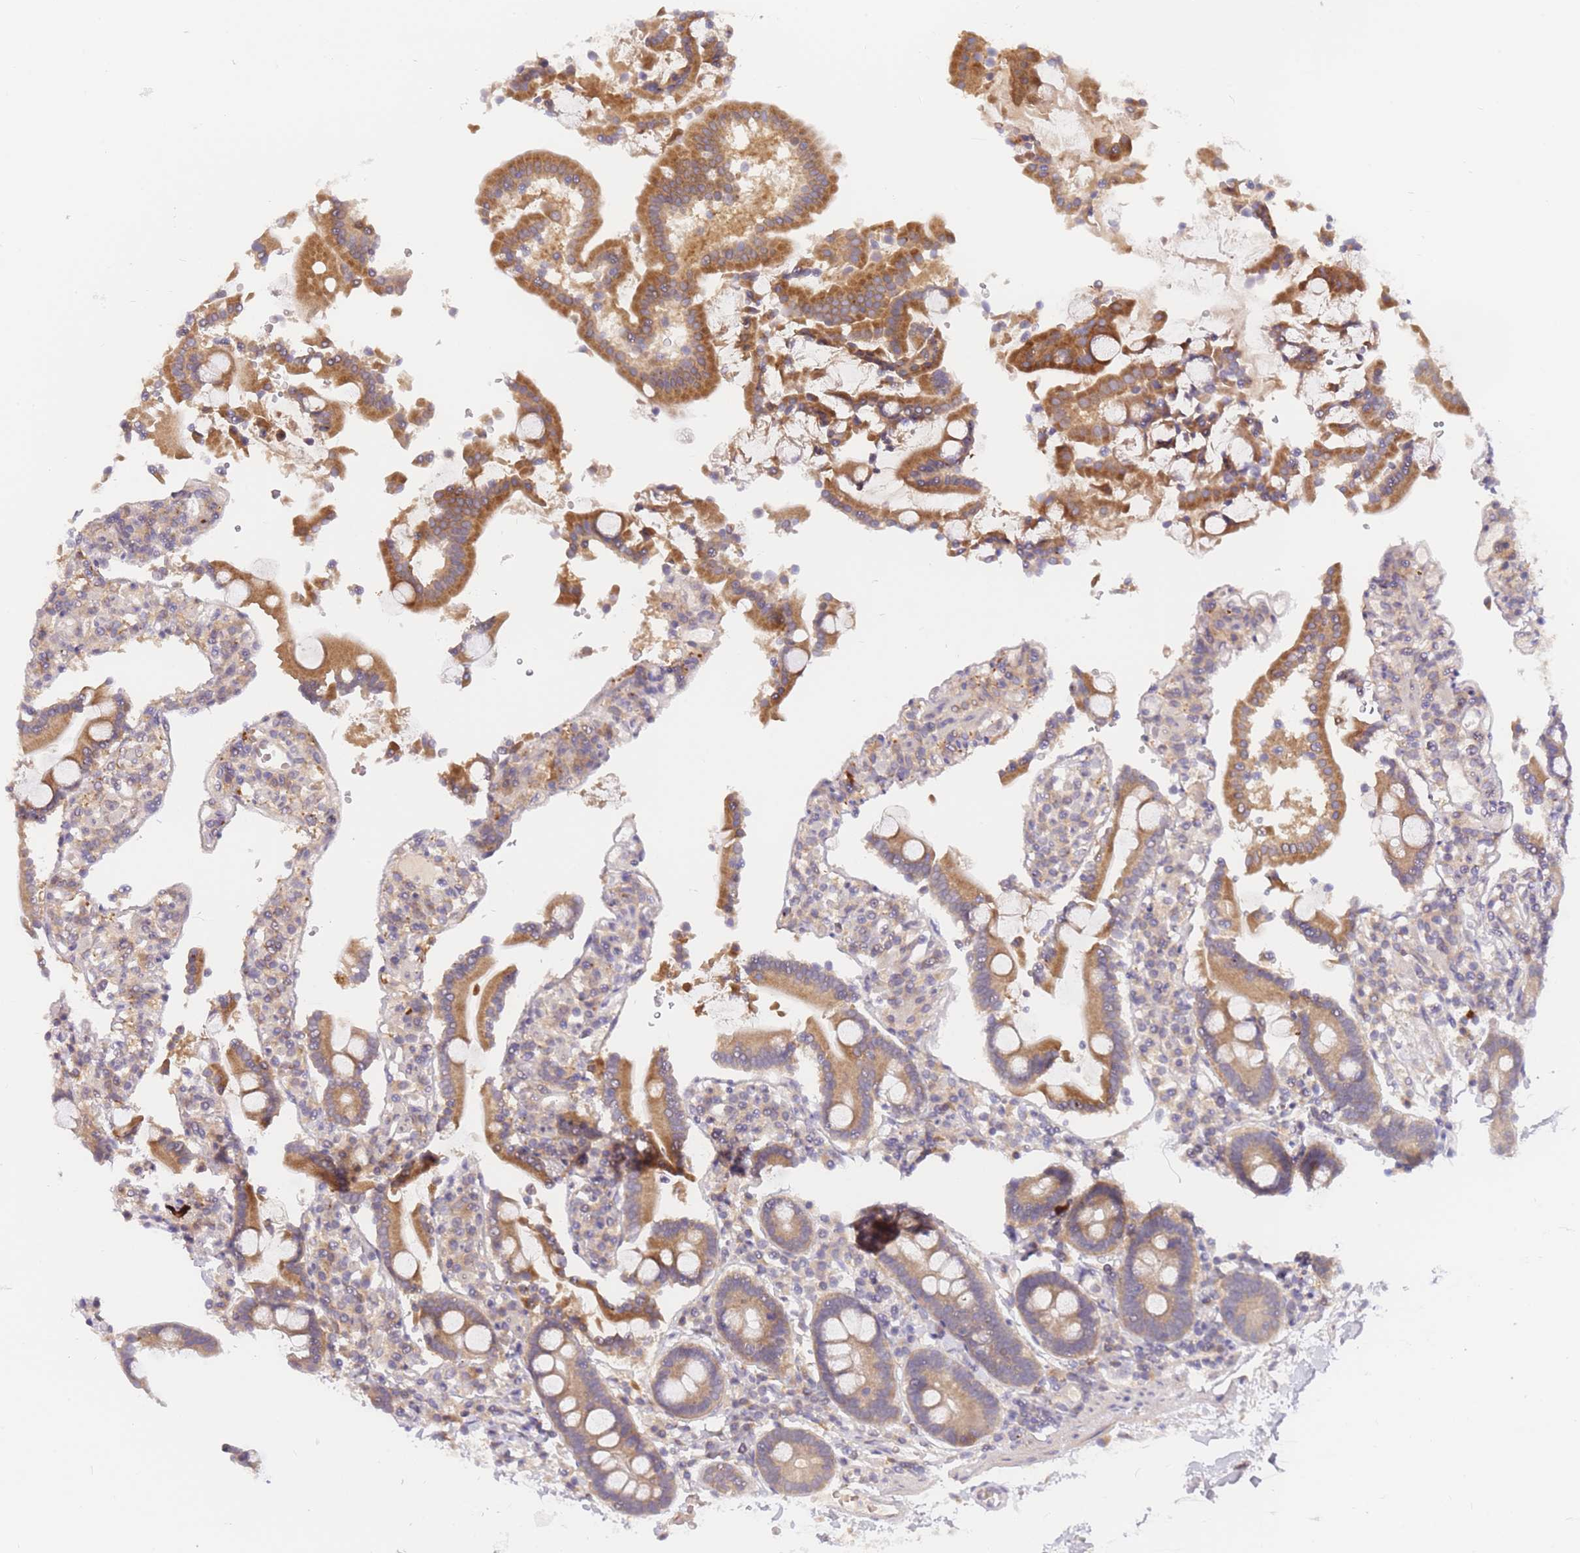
{"staining": {"intensity": "moderate", "quantity": ">75%", "location": "cytoplasmic/membranous"}, "tissue": "duodenum", "cell_type": "Glandular cells", "image_type": "normal", "snomed": [{"axis": "morphology", "description": "Normal tissue, NOS"}, {"axis": "topography", "description": "Duodenum"}], "caption": "An immunohistochemistry (IHC) histopathology image of unremarkable tissue is shown. Protein staining in brown highlights moderate cytoplasmic/membranous positivity in duodenum within glandular cells. Using DAB (brown) and hematoxylin (blue) stains, captured at high magnification using brightfield microscopy.", "gene": "ZNF577", "patient": {"sex": "male", "age": 55}}